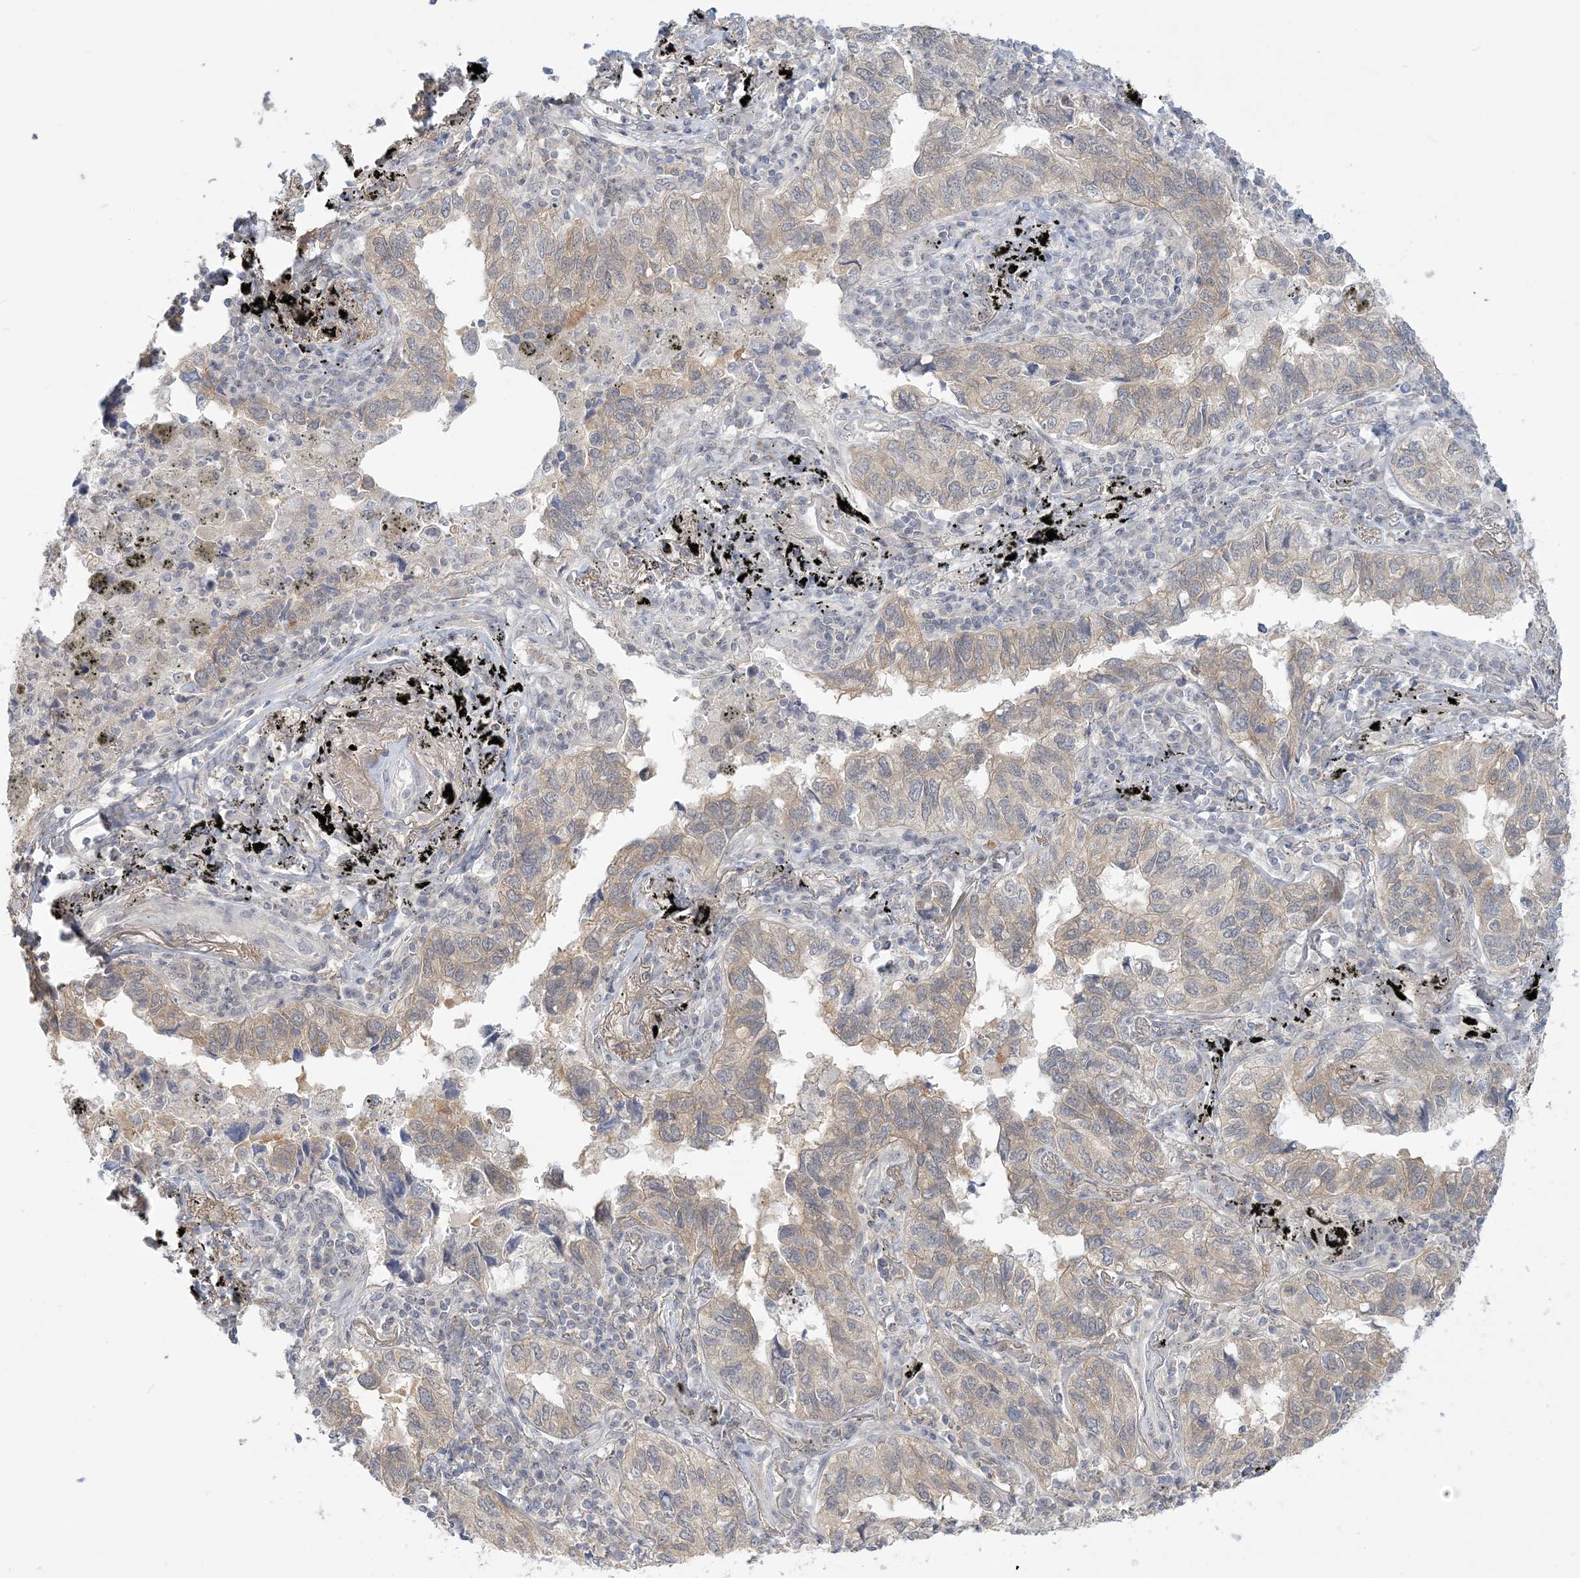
{"staining": {"intensity": "weak", "quantity": "25%-75%", "location": "cytoplasmic/membranous"}, "tissue": "lung cancer", "cell_type": "Tumor cells", "image_type": "cancer", "snomed": [{"axis": "morphology", "description": "Adenocarcinoma, NOS"}, {"axis": "topography", "description": "Lung"}], "caption": "Human adenocarcinoma (lung) stained for a protein (brown) demonstrates weak cytoplasmic/membranous positive positivity in about 25%-75% of tumor cells.", "gene": "ANKS1A", "patient": {"sex": "male", "age": 65}}